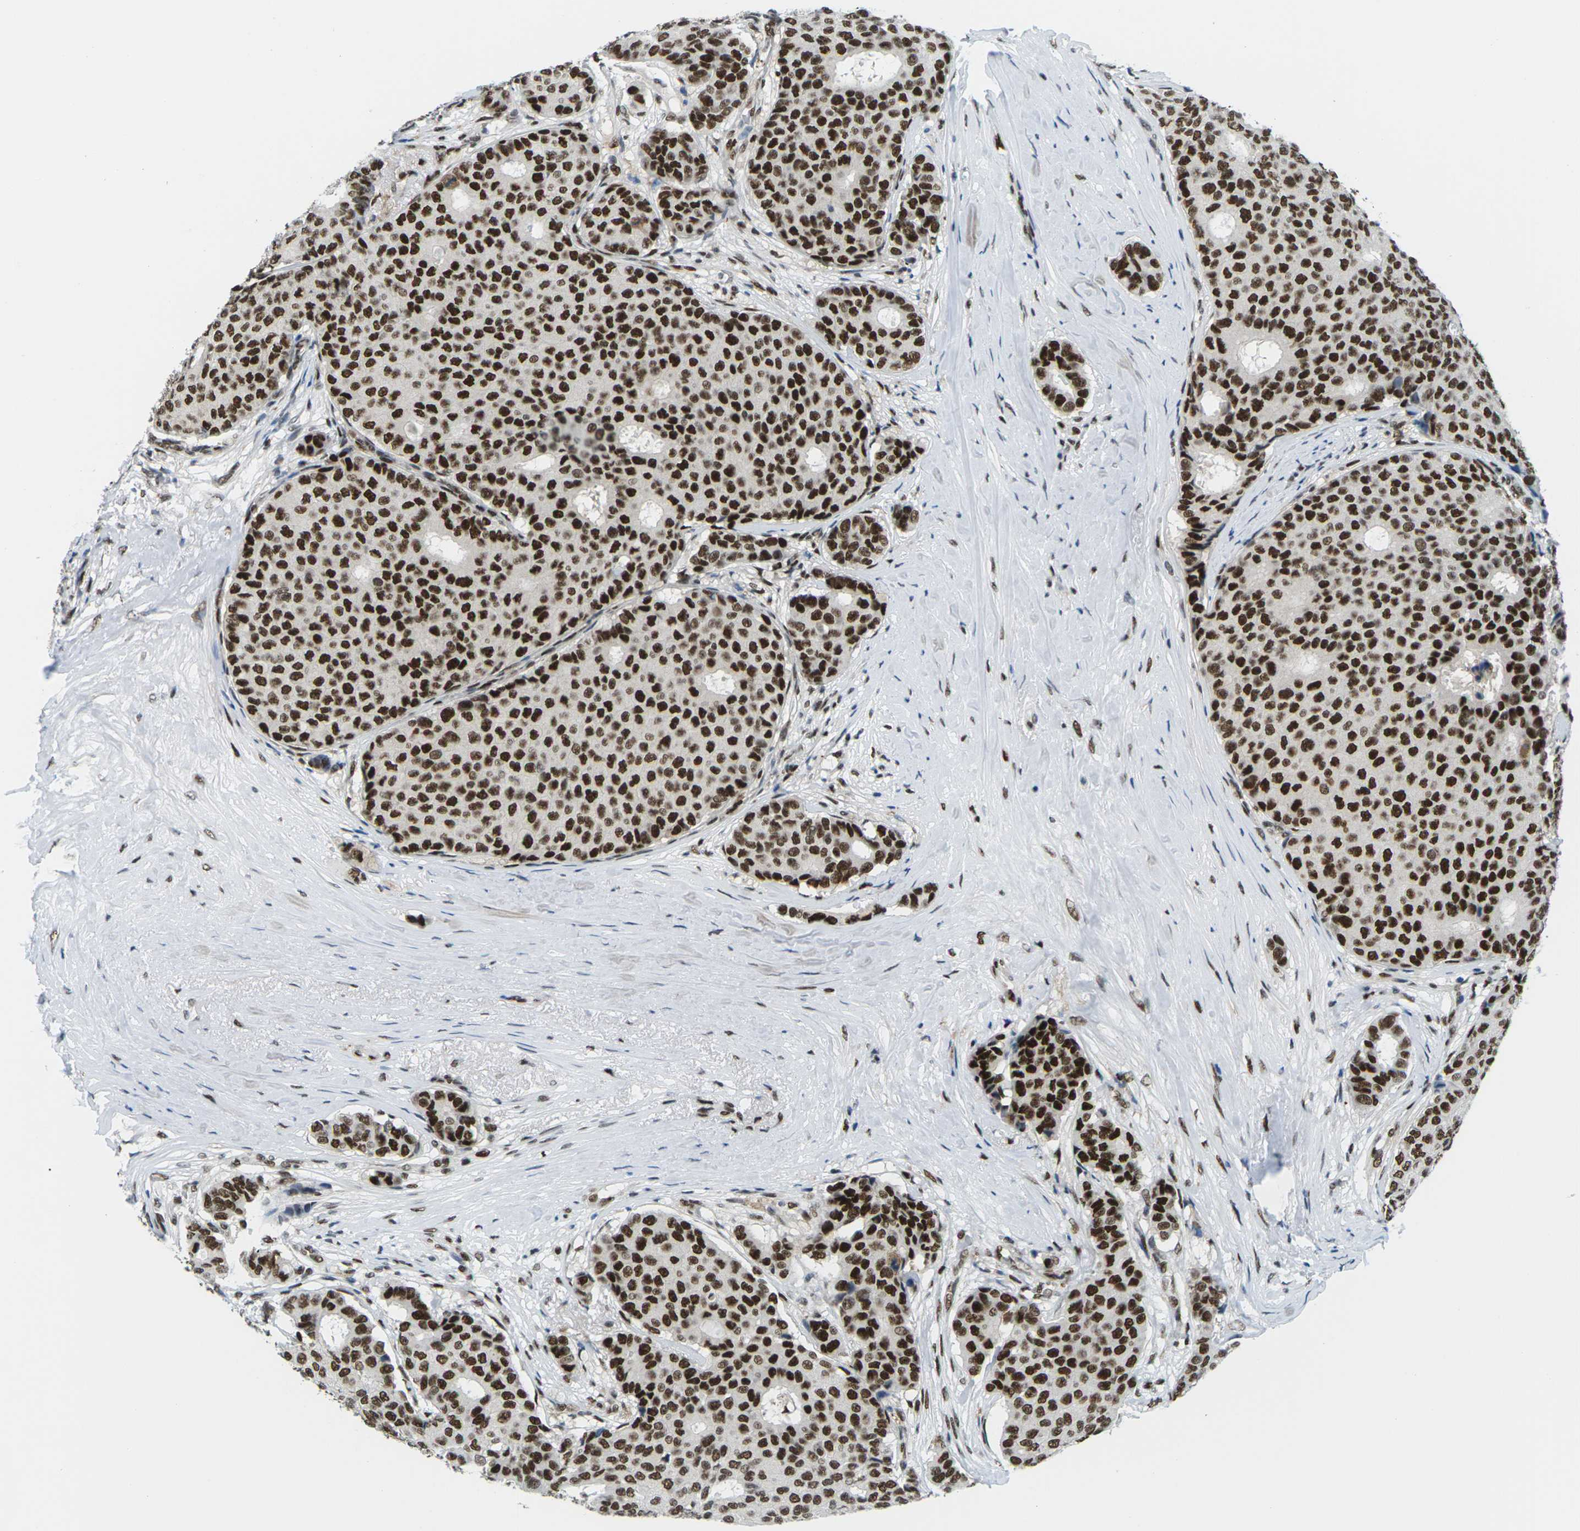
{"staining": {"intensity": "strong", "quantity": ">75%", "location": "nuclear"}, "tissue": "breast cancer", "cell_type": "Tumor cells", "image_type": "cancer", "snomed": [{"axis": "morphology", "description": "Duct carcinoma"}, {"axis": "topography", "description": "Breast"}], "caption": "A brown stain highlights strong nuclear expression of a protein in human breast cancer tumor cells.", "gene": "PSME3", "patient": {"sex": "female", "age": 75}}